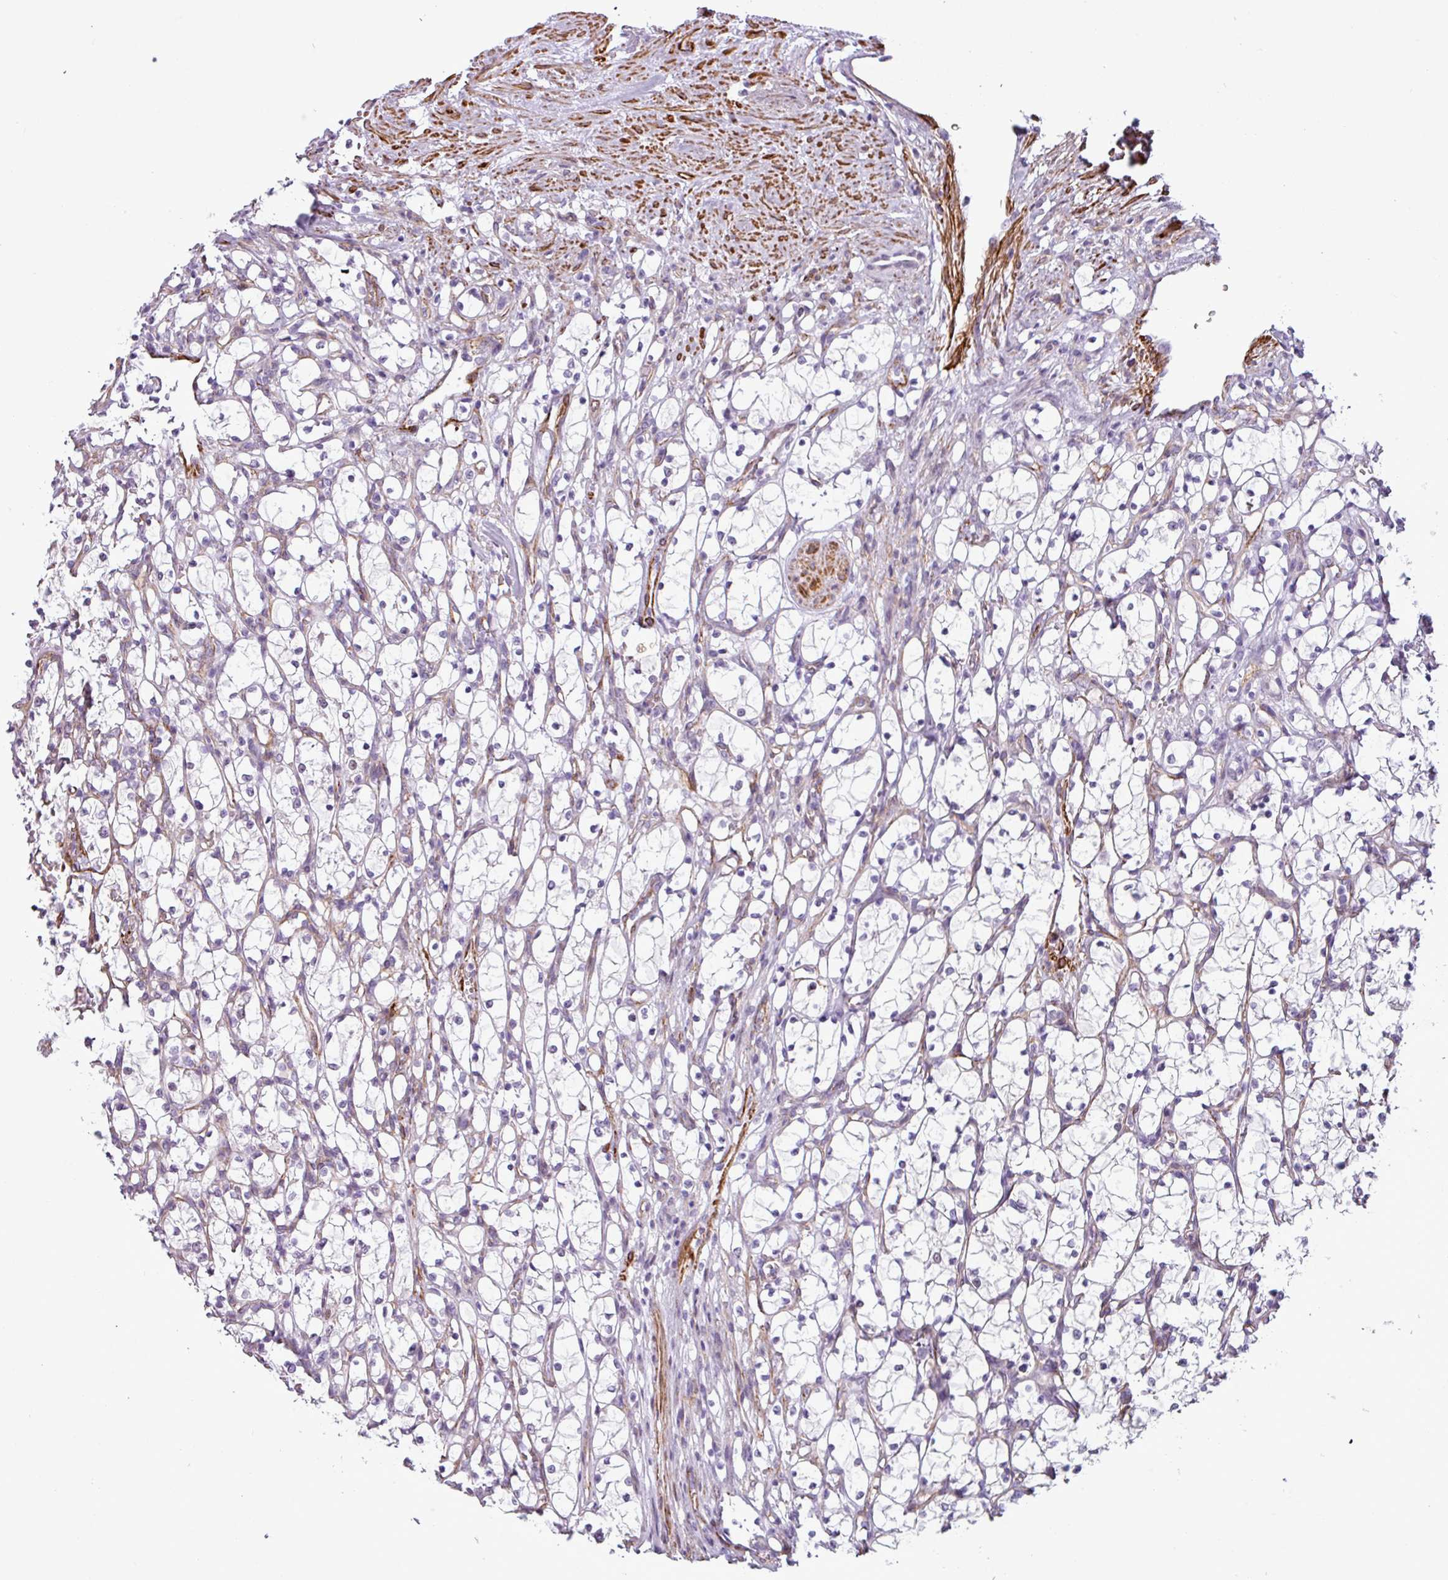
{"staining": {"intensity": "negative", "quantity": "none", "location": "none"}, "tissue": "renal cancer", "cell_type": "Tumor cells", "image_type": "cancer", "snomed": [{"axis": "morphology", "description": "Adenocarcinoma, NOS"}, {"axis": "topography", "description": "Kidney"}], "caption": "Renal adenocarcinoma stained for a protein using immunohistochemistry (IHC) displays no staining tumor cells.", "gene": "ATP10A", "patient": {"sex": "female", "age": 69}}